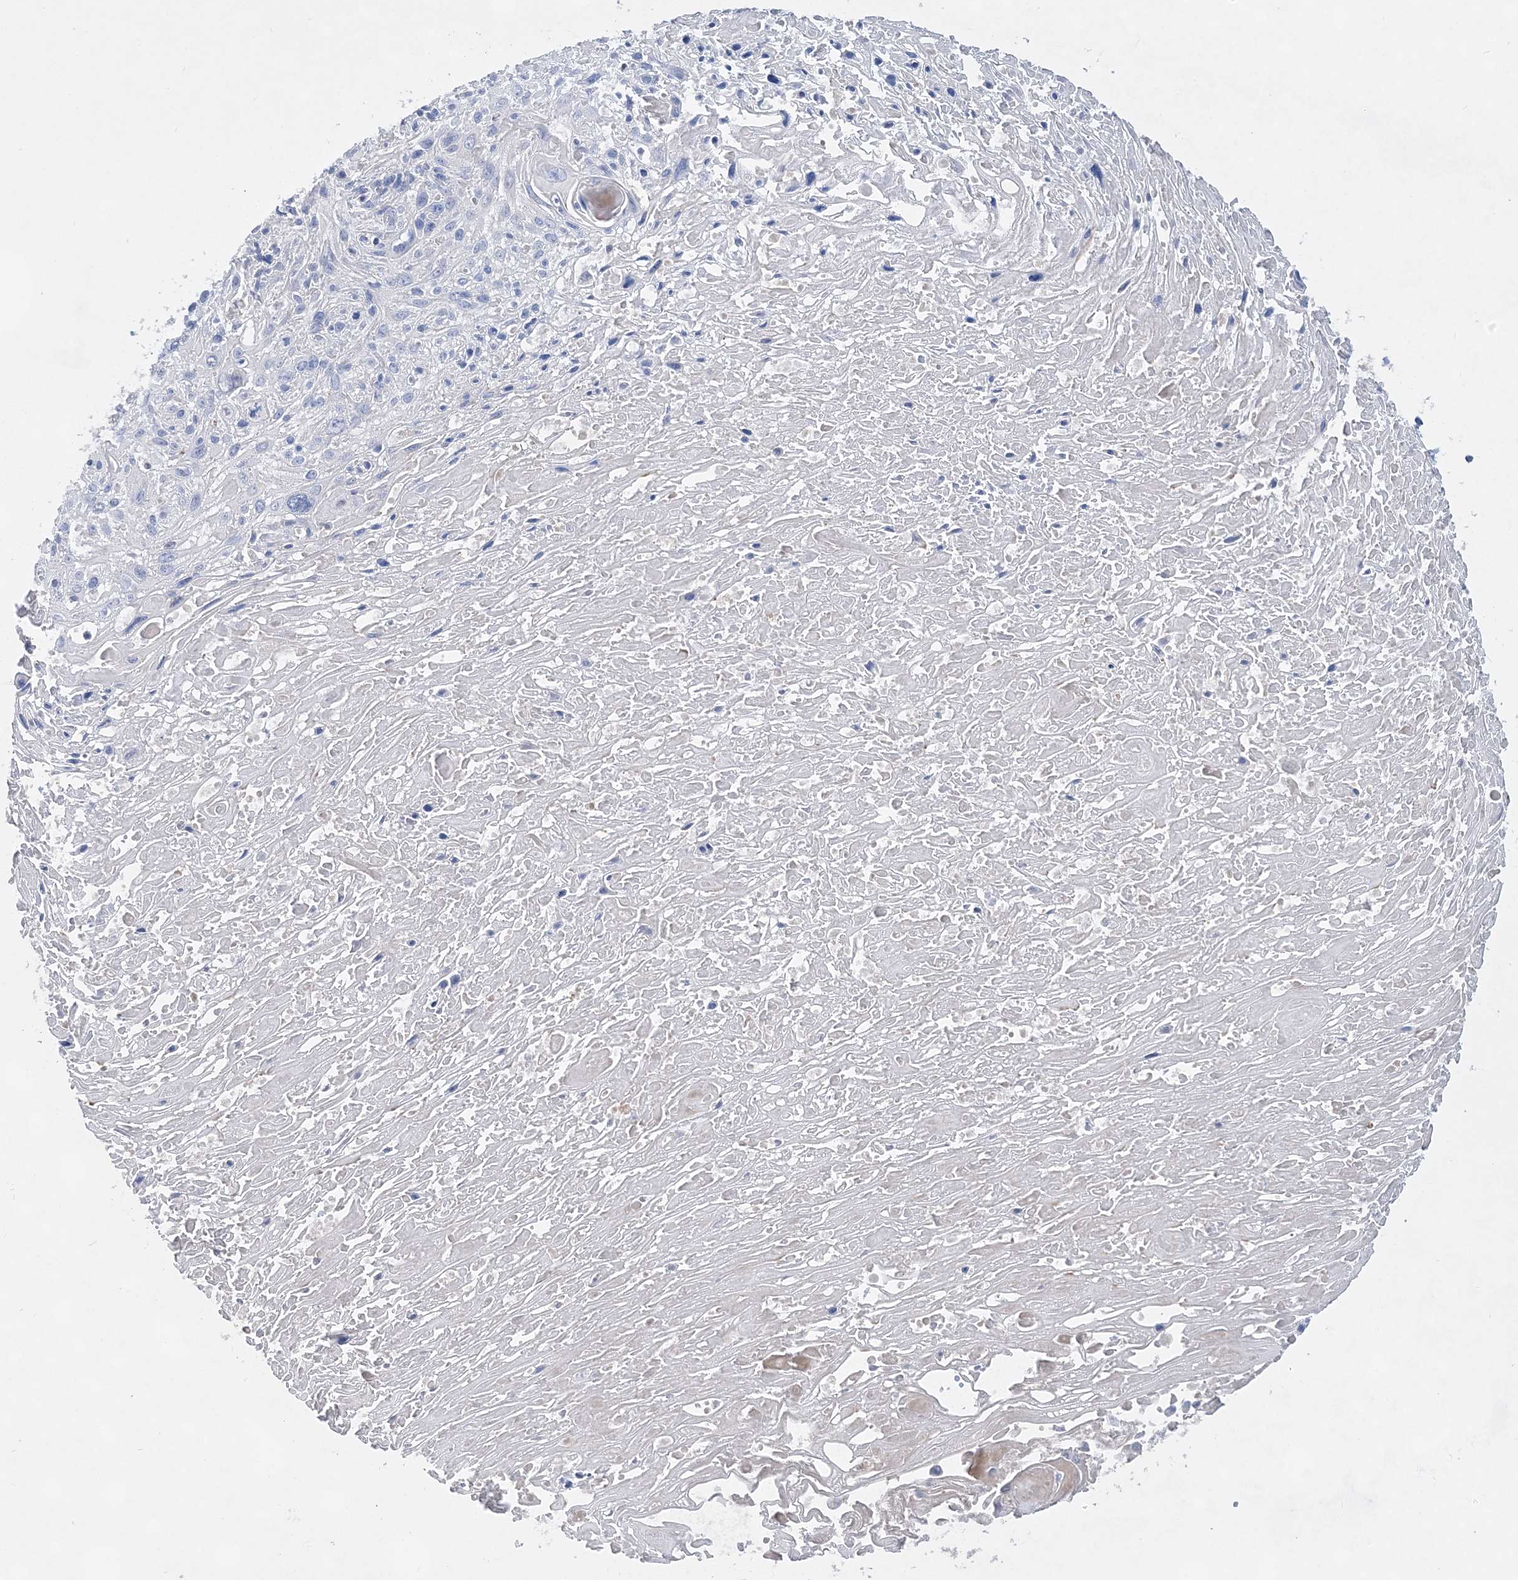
{"staining": {"intensity": "negative", "quantity": "none", "location": "none"}, "tissue": "cervical cancer", "cell_type": "Tumor cells", "image_type": "cancer", "snomed": [{"axis": "morphology", "description": "Squamous cell carcinoma, NOS"}, {"axis": "topography", "description": "Cervix"}], "caption": "A photomicrograph of squamous cell carcinoma (cervical) stained for a protein demonstrates no brown staining in tumor cells.", "gene": "TRAPPC13", "patient": {"sex": "female", "age": 51}}